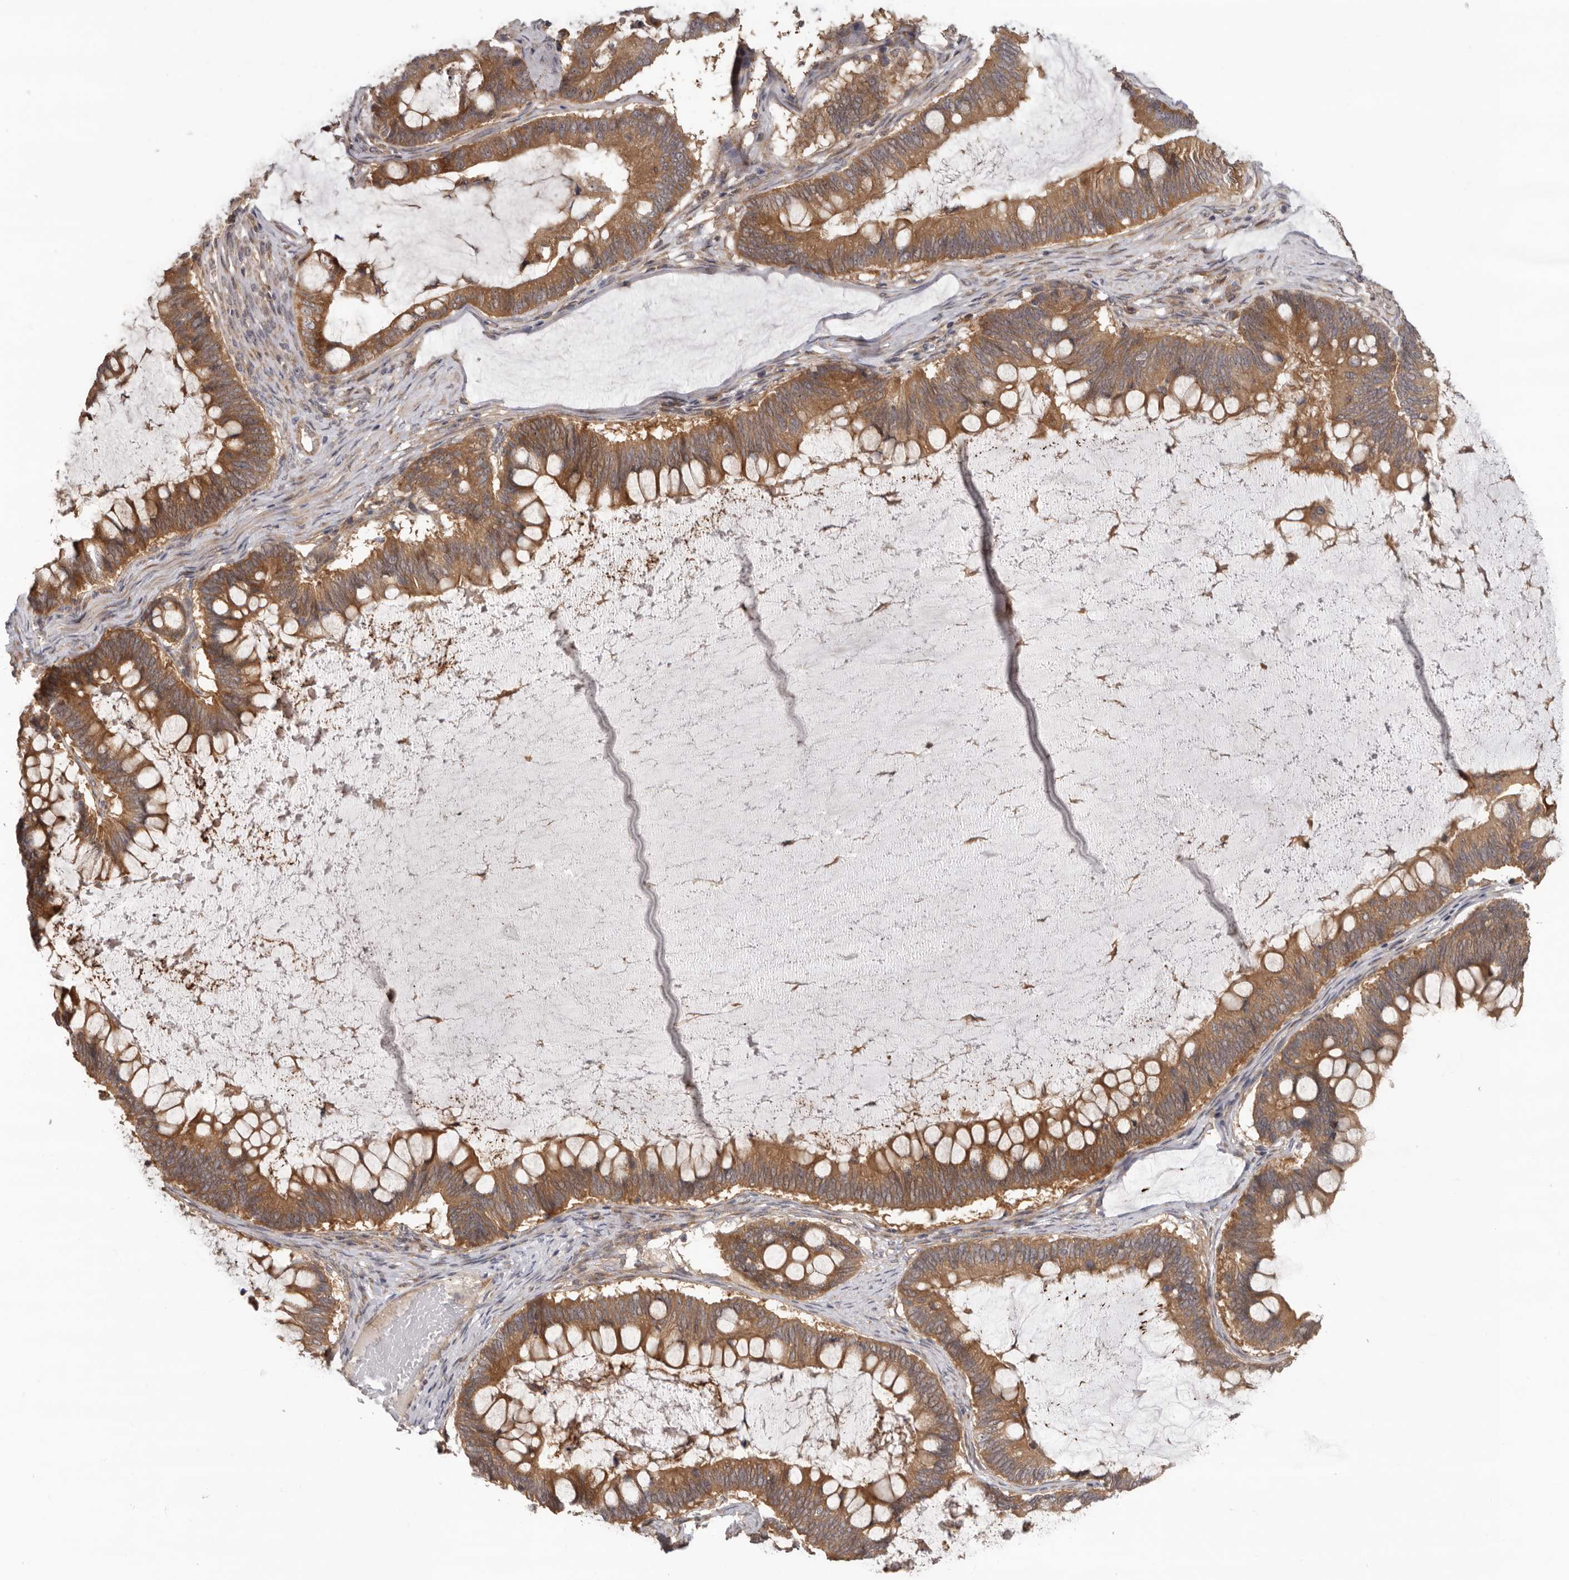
{"staining": {"intensity": "moderate", "quantity": ">75%", "location": "cytoplasmic/membranous"}, "tissue": "ovarian cancer", "cell_type": "Tumor cells", "image_type": "cancer", "snomed": [{"axis": "morphology", "description": "Cystadenocarcinoma, mucinous, NOS"}, {"axis": "topography", "description": "Ovary"}], "caption": "High-power microscopy captured an immunohistochemistry (IHC) photomicrograph of ovarian cancer, revealing moderate cytoplasmic/membranous staining in about >75% of tumor cells. (Brightfield microscopy of DAB IHC at high magnification).", "gene": "HINT3", "patient": {"sex": "female", "age": 61}}